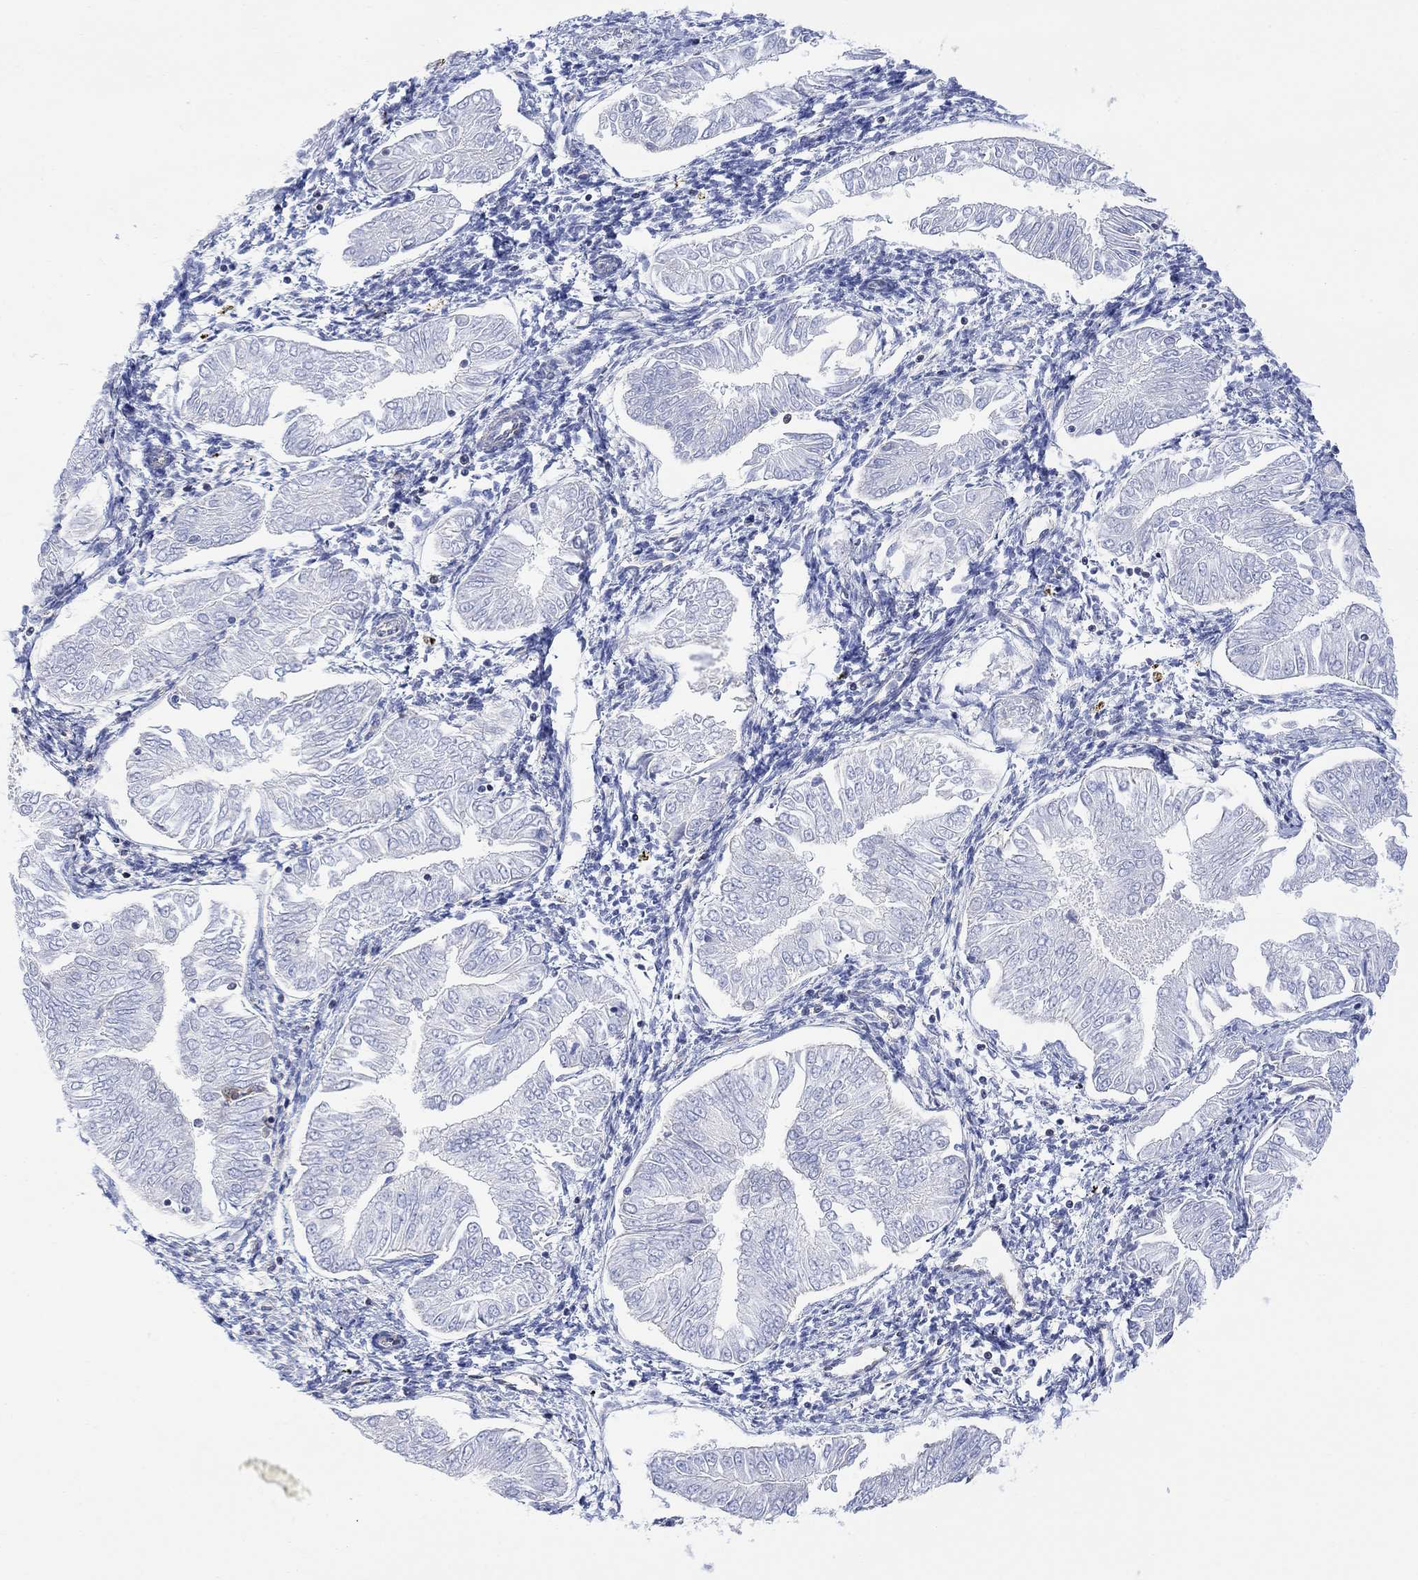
{"staining": {"intensity": "negative", "quantity": "none", "location": "none"}, "tissue": "endometrial cancer", "cell_type": "Tumor cells", "image_type": "cancer", "snomed": [{"axis": "morphology", "description": "Adenocarcinoma, NOS"}, {"axis": "topography", "description": "Endometrium"}], "caption": "Tumor cells show no significant protein positivity in endometrial cancer (adenocarcinoma).", "gene": "GBP5", "patient": {"sex": "female", "age": 53}}